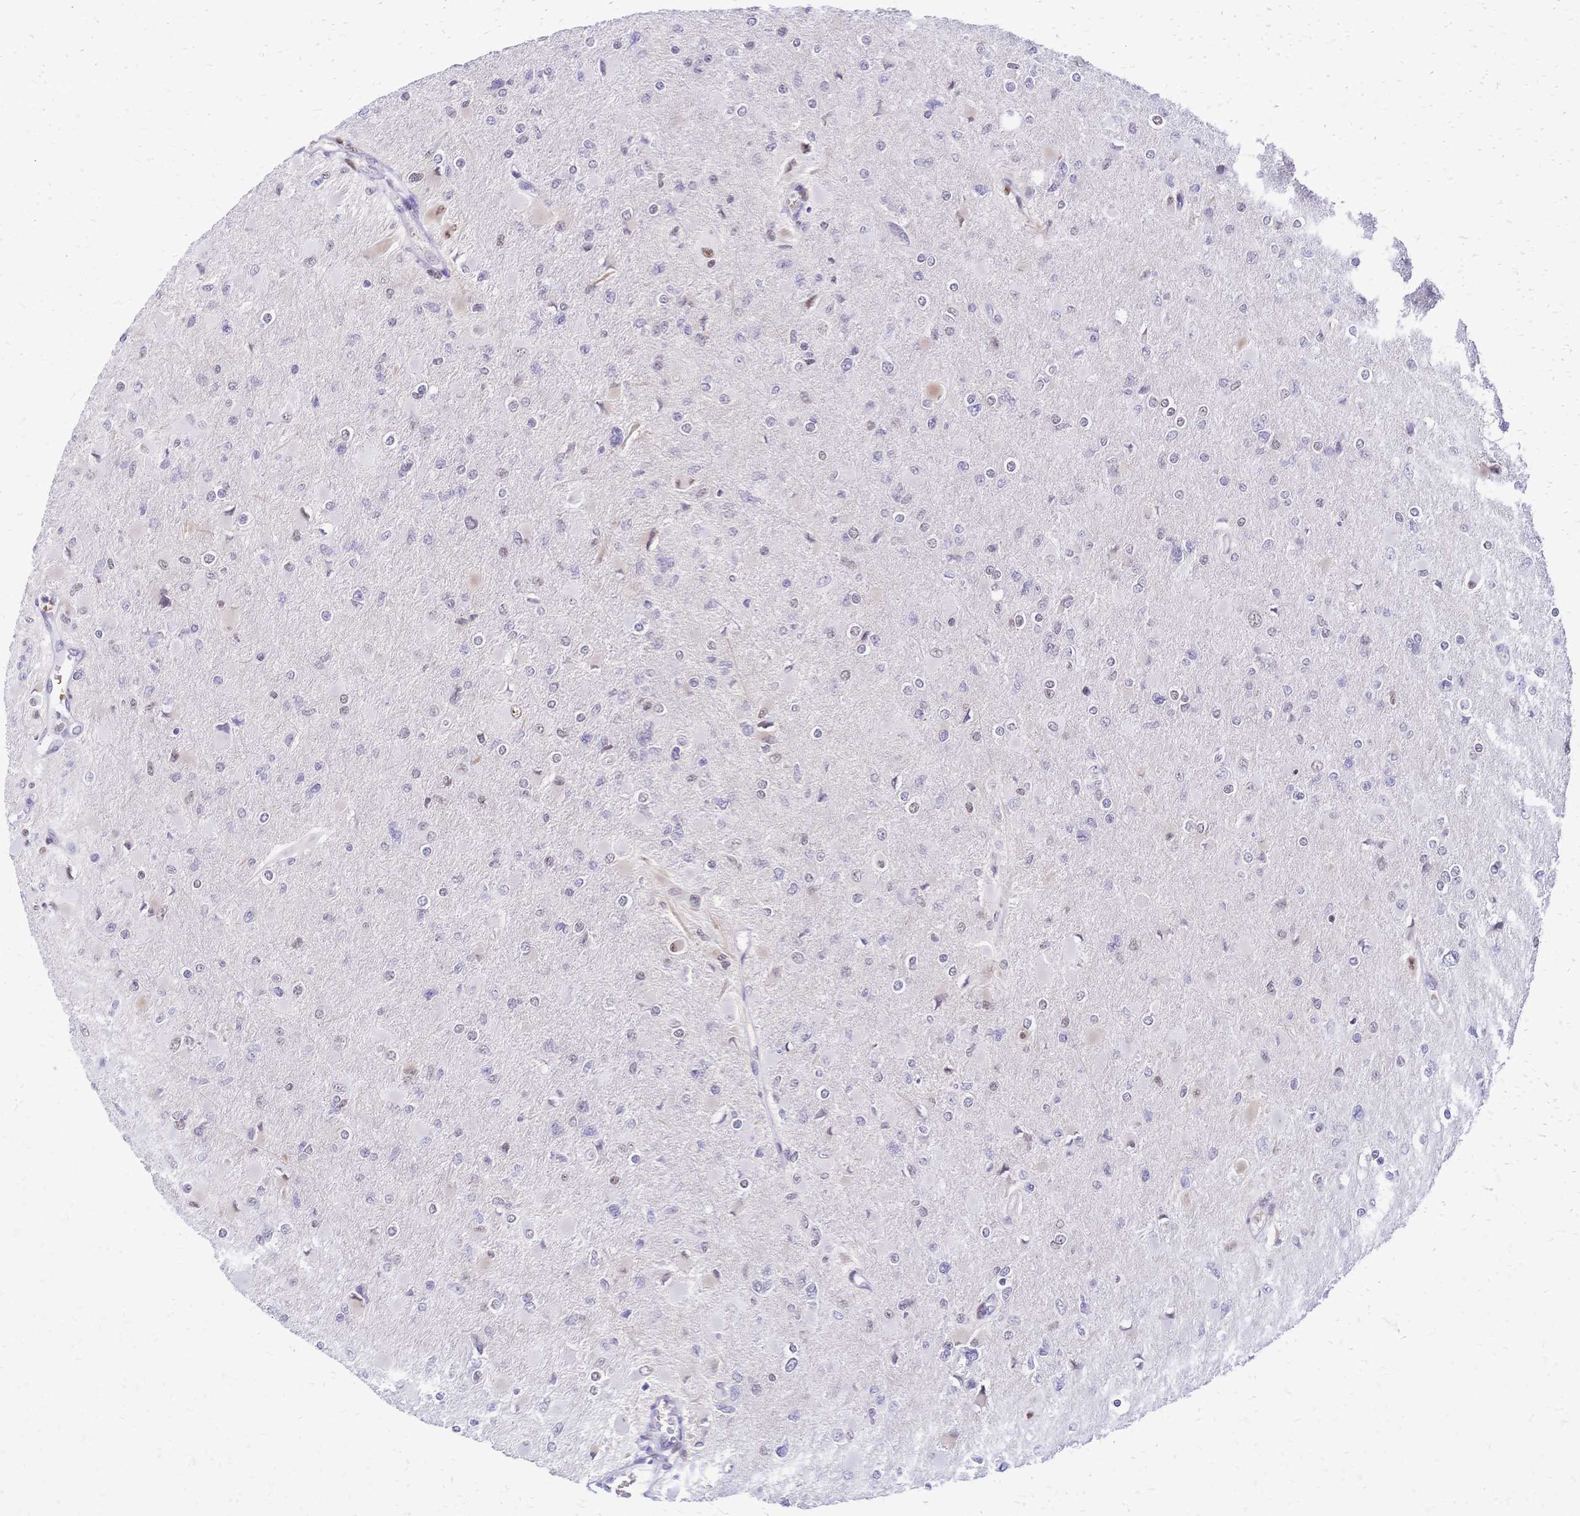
{"staining": {"intensity": "moderate", "quantity": "<25%", "location": "nuclear"}, "tissue": "glioma", "cell_type": "Tumor cells", "image_type": "cancer", "snomed": [{"axis": "morphology", "description": "Glioma, malignant, High grade"}, {"axis": "topography", "description": "Cerebral cortex"}], "caption": "The immunohistochemical stain highlights moderate nuclear staining in tumor cells of glioma tissue.", "gene": "NFIC", "patient": {"sex": "female", "age": 36}}